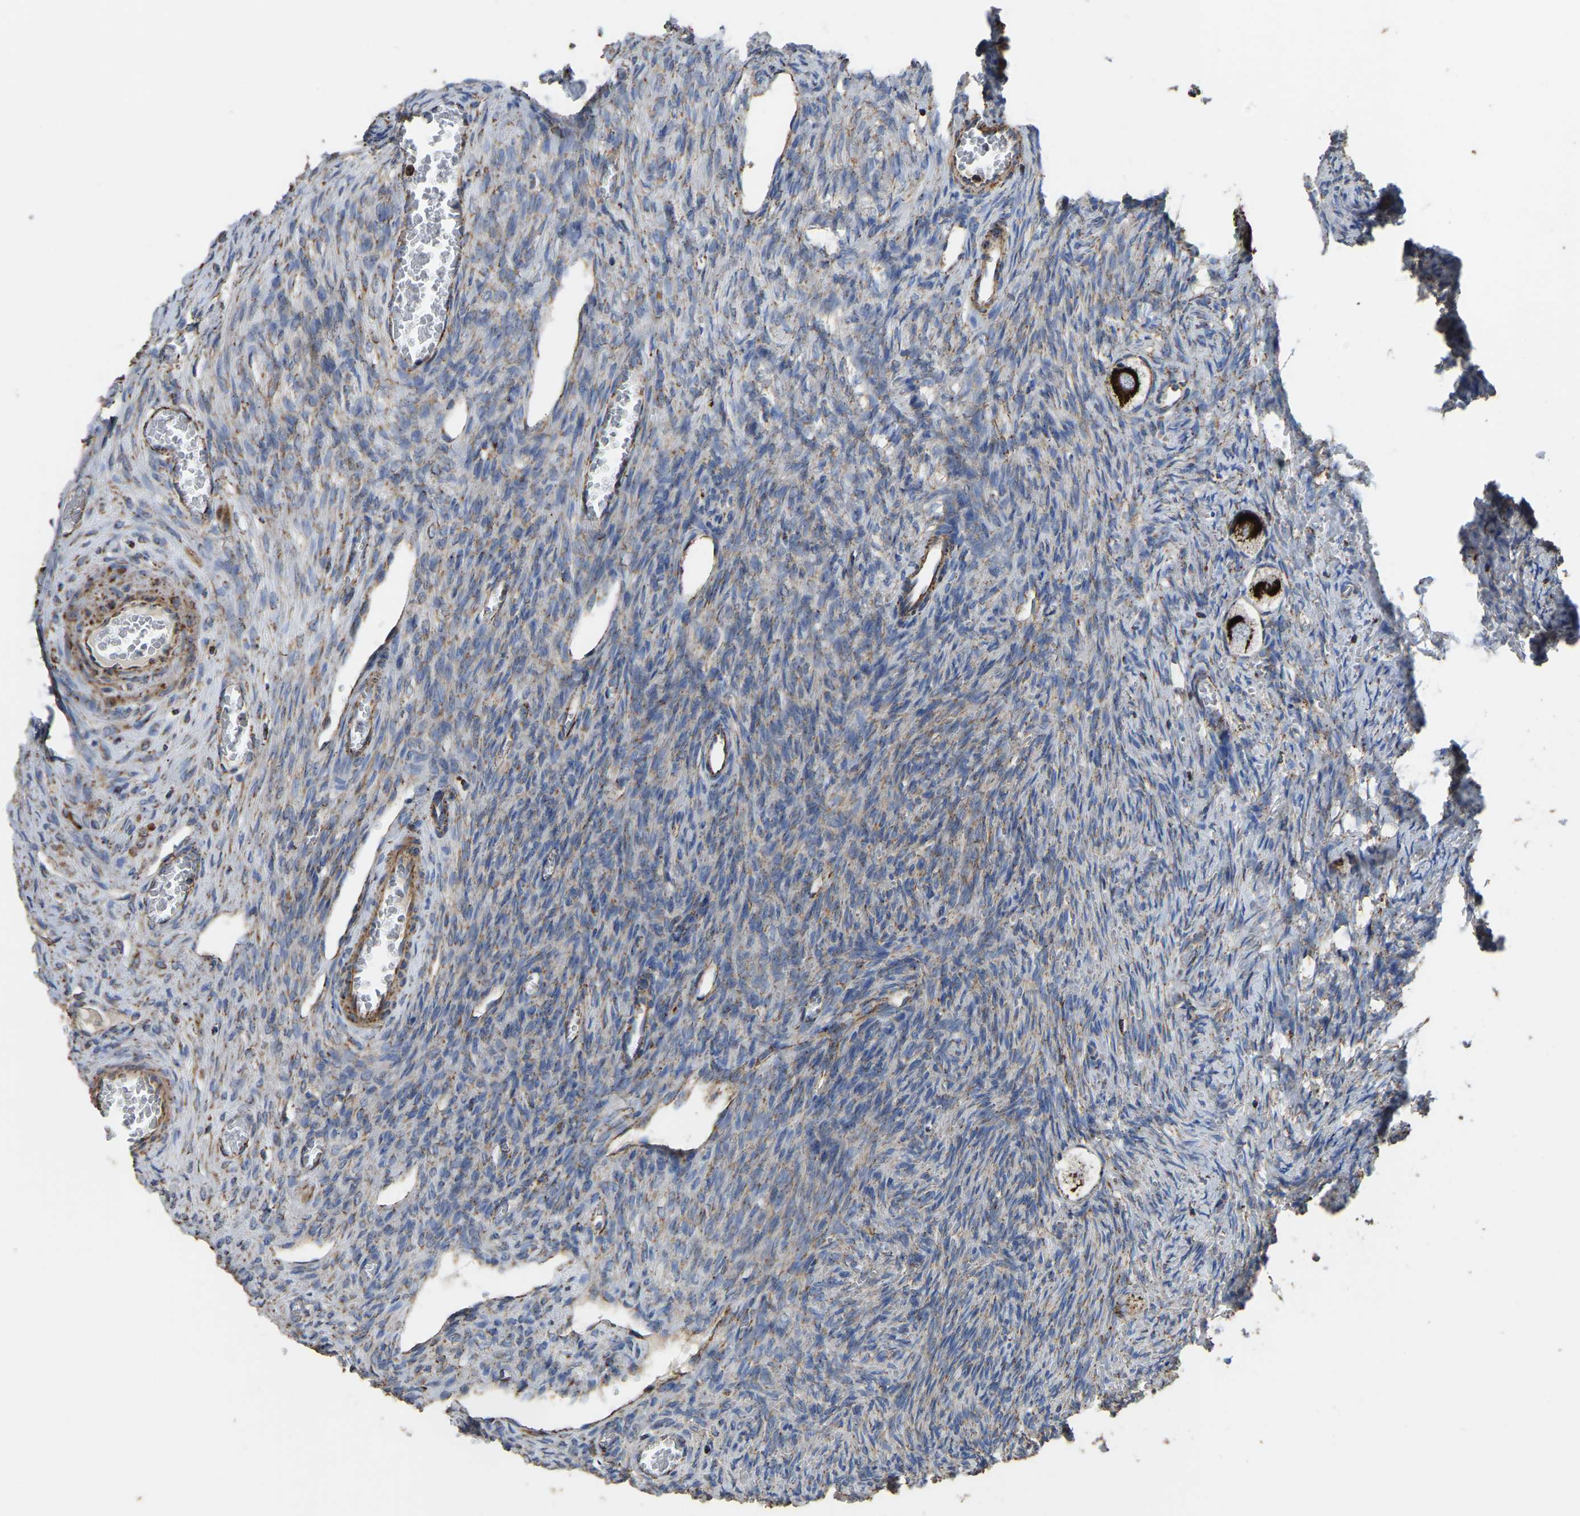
{"staining": {"intensity": "strong", "quantity": "25%-75%", "location": "cytoplasmic/membranous"}, "tissue": "ovary", "cell_type": "Follicle cells", "image_type": "normal", "snomed": [{"axis": "morphology", "description": "Normal tissue, NOS"}, {"axis": "topography", "description": "Ovary"}], "caption": "Strong cytoplasmic/membranous protein staining is seen in approximately 25%-75% of follicle cells in ovary. Nuclei are stained in blue.", "gene": "ETFA", "patient": {"sex": "female", "age": 27}}